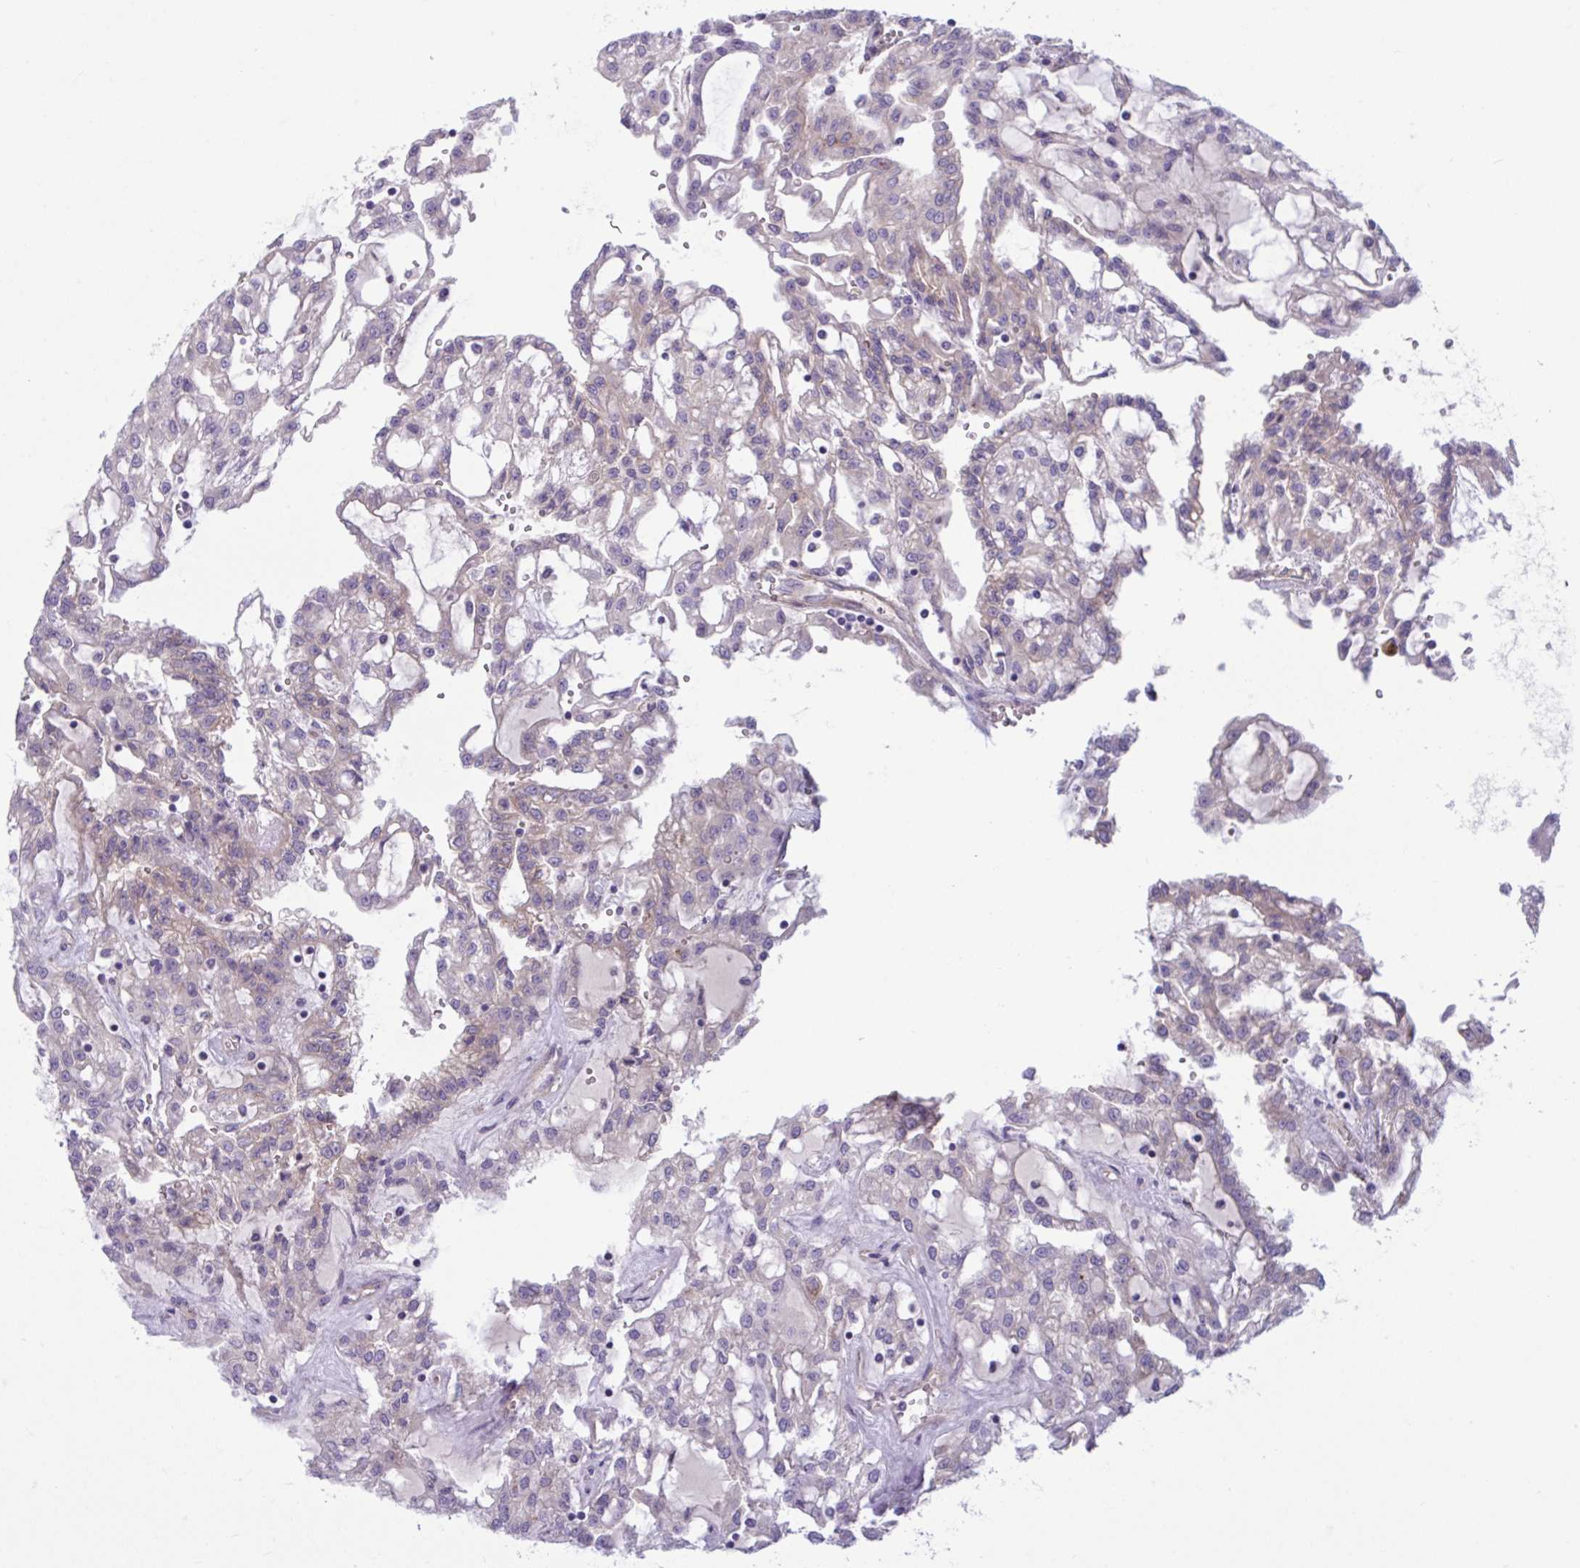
{"staining": {"intensity": "weak", "quantity": "<25%", "location": "cytoplasmic/membranous"}, "tissue": "renal cancer", "cell_type": "Tumor cells", "image_type": "cancer", "snomed": [{"axis": "morphology", "description": "Adenocarcinoma, NOS"}, {"axis": "topography", "description": "Kidney"}], "caption": "Image shows no protein expression in tumor cells of renal cancer tissue.", "gene": "TTC7B", "patient": {"sex": "male", "age": 63}}